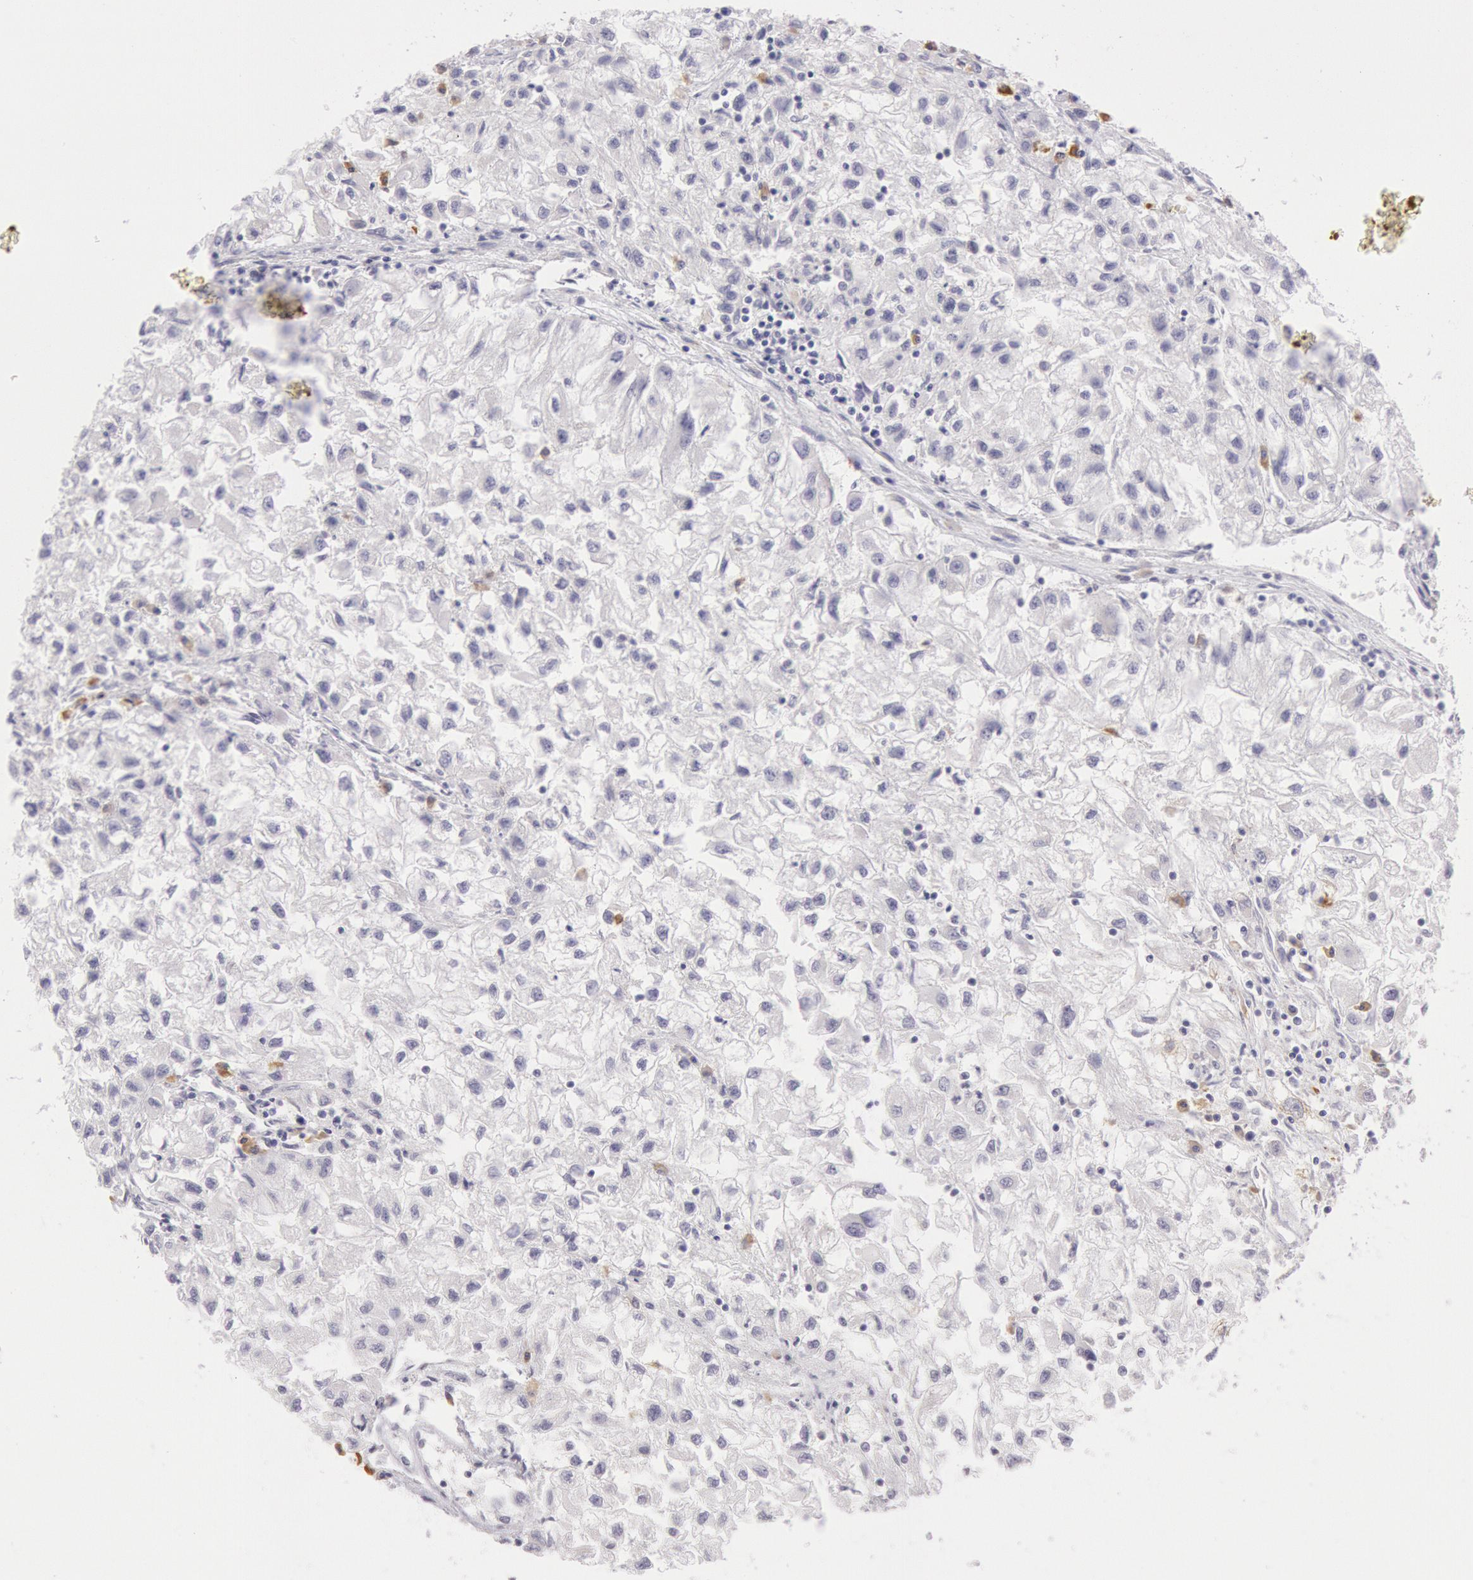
{"staining": {"intensity": "weak", "quantity": ">75%", "location": "nuclear"}, "tissue": "renal cancer", "cell_type": "Tumor cells", "image_type": "cancer", "snomed": [{"axis": "morphology", "description": "Adenocarcinoma, NOS"}, {"axis": "topography", "description": "Kidney"}], "caption": "DAB immunohistochemical staining of renal cancer (adenocarcinoma) shows weak nuclear protein staining in approximately >75% of tumor cells.", "gene": "CIDEB", "patient": {"sex": "male", "age": 59}}